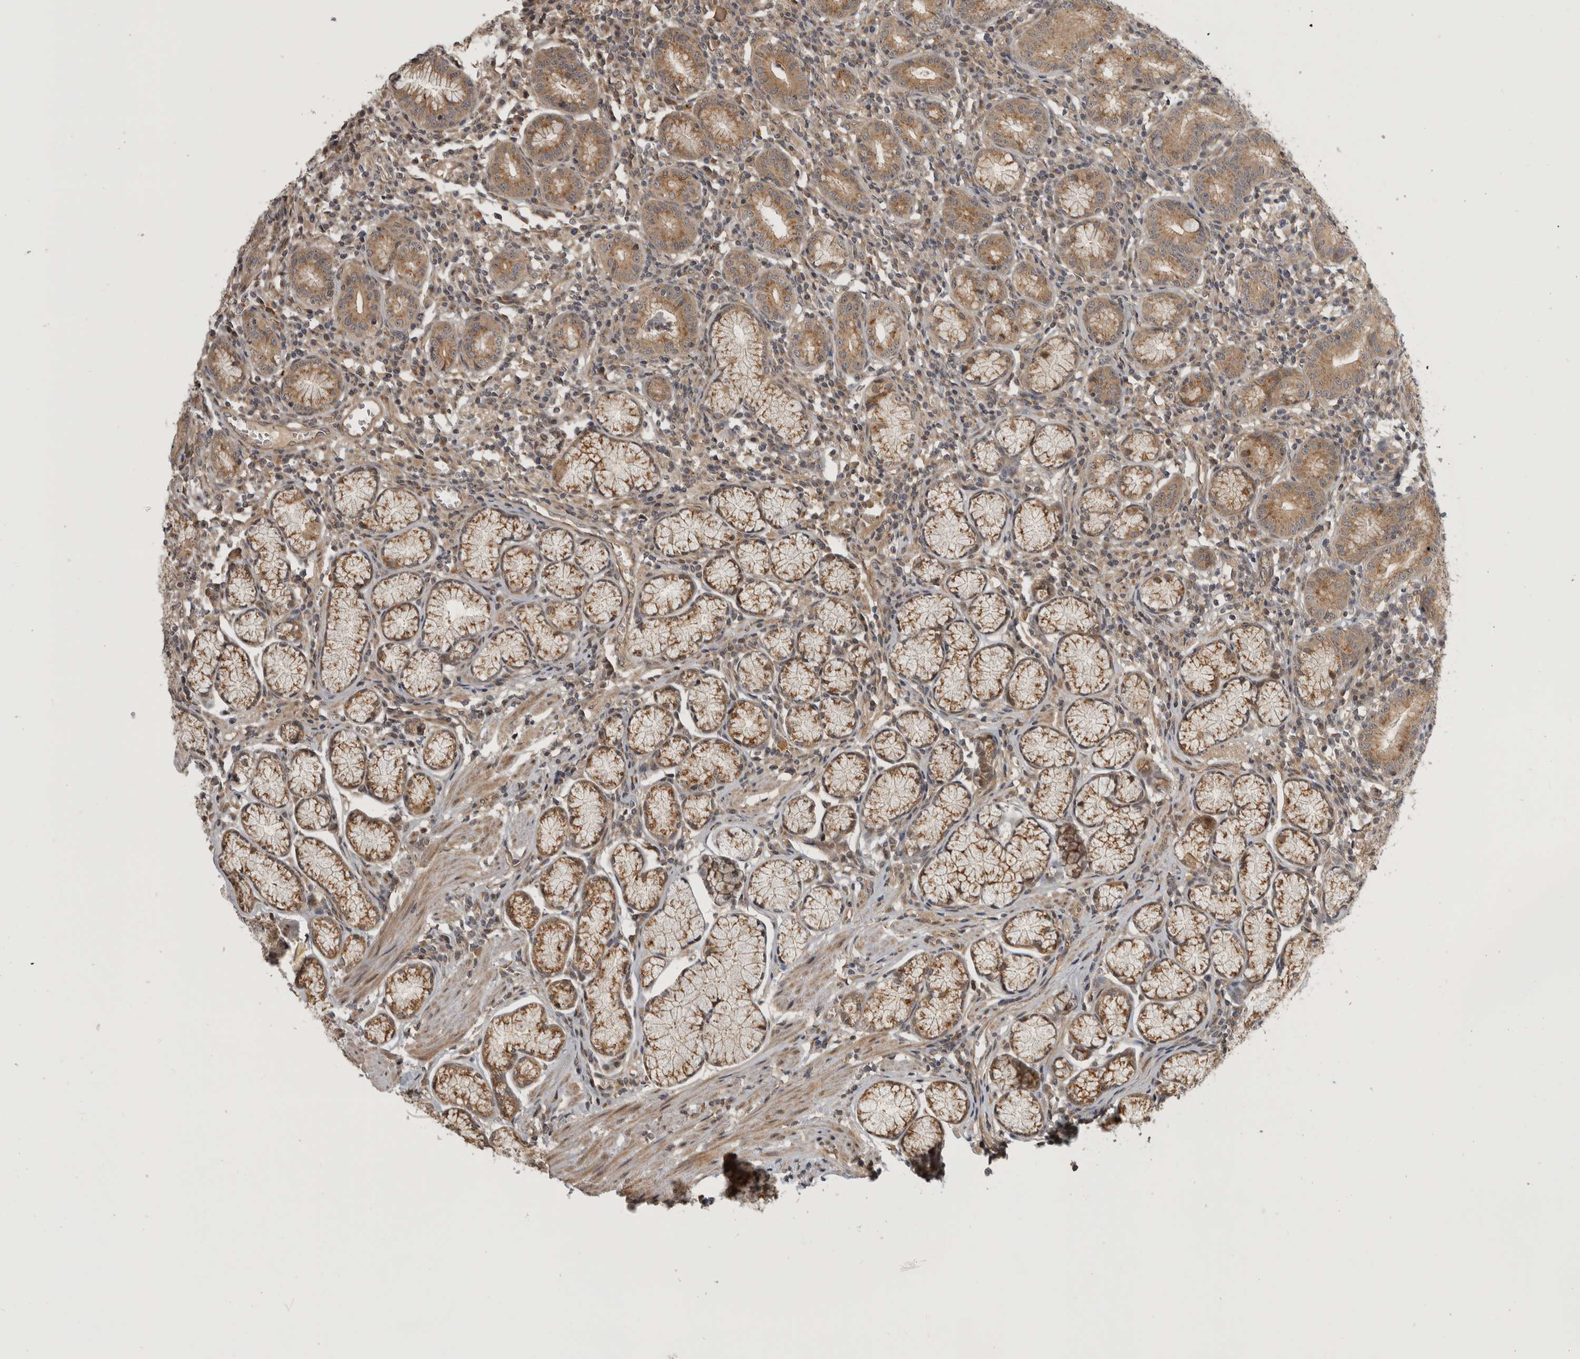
{"staining": {"intensity": "moderate", "quantity": ">75%", "location": "cytoplasmic/membranous"}, "tissue": "stomach", "cell_type": "Glandular cells", "image_type": "normal", "snomed": [{"axis": "morphology", "description": "Normal tissue, NOS"}, {"axis": "topography", "description": "Stomach"}], "caption": "Brown immunohistochemical staining in benign human stomach reveals moderate cytoplasmic/membranous positivity in approximately >75% of glandular cells. The staining is performed using DAB brown chromogen to label protein expression. The nuclei are counter-stained blue using hematoxylin.", "gene": "CUEDC1", "patient": {"sex": "male", "age": 55}}